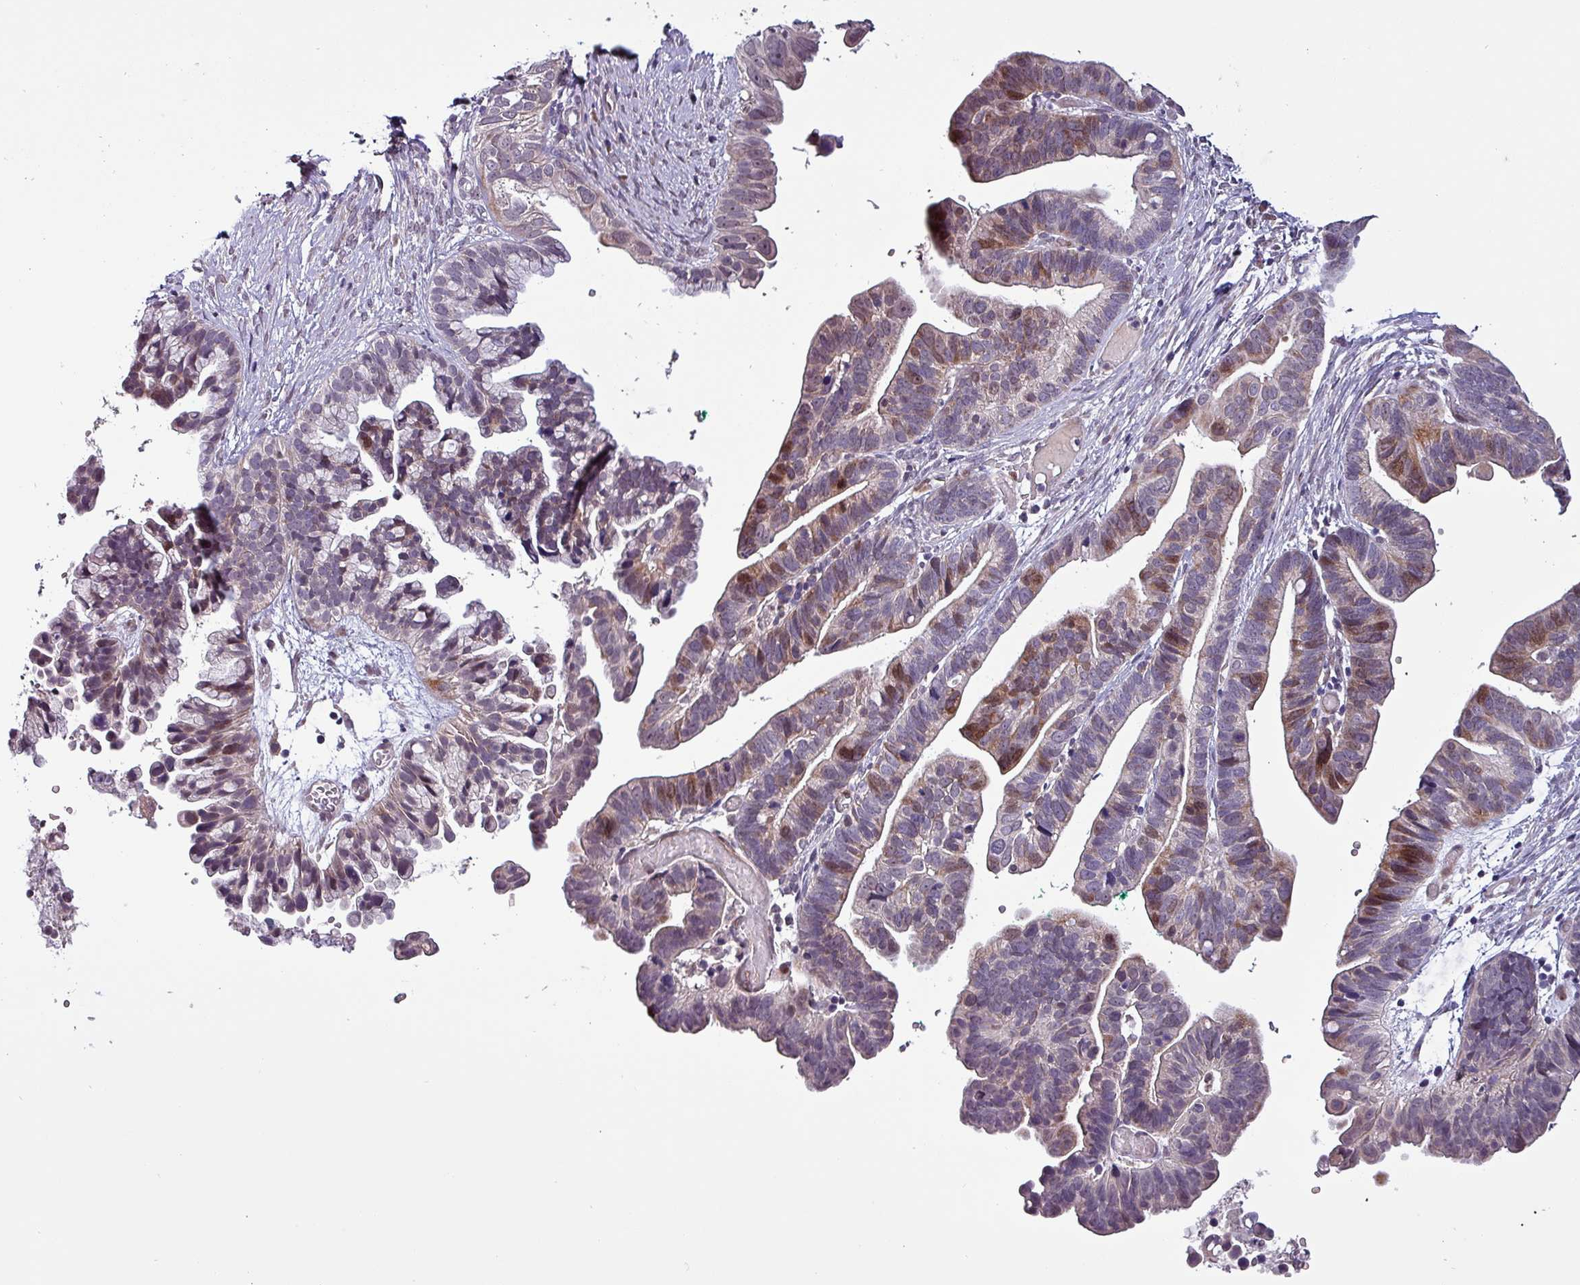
{"staining": {"intensity": "moderate", "quantity": "<25%", "location": "cytoplasmic/membranous,nuclear"}, "tissue": "ovarian cancer", "cell_type": "Tumor cells", "image_type": "cancer", "snomed": [{"axis": "morphology", "description": "Cystadenocarcinoma, serous, NOS"}, {"axis": "topography", "description": "Ovary"}], "caption": "Immunohistochemistry (IHC) photomicrograph of human ovarian cancer stained for a protein (brown), which demonstrates low levels of moderate cytoplasmic/membranous and nuclear expression in approximately <25% of tumor cells.", "gene": "GRAPL", "patient": {"sex": "female", "age": 56}}